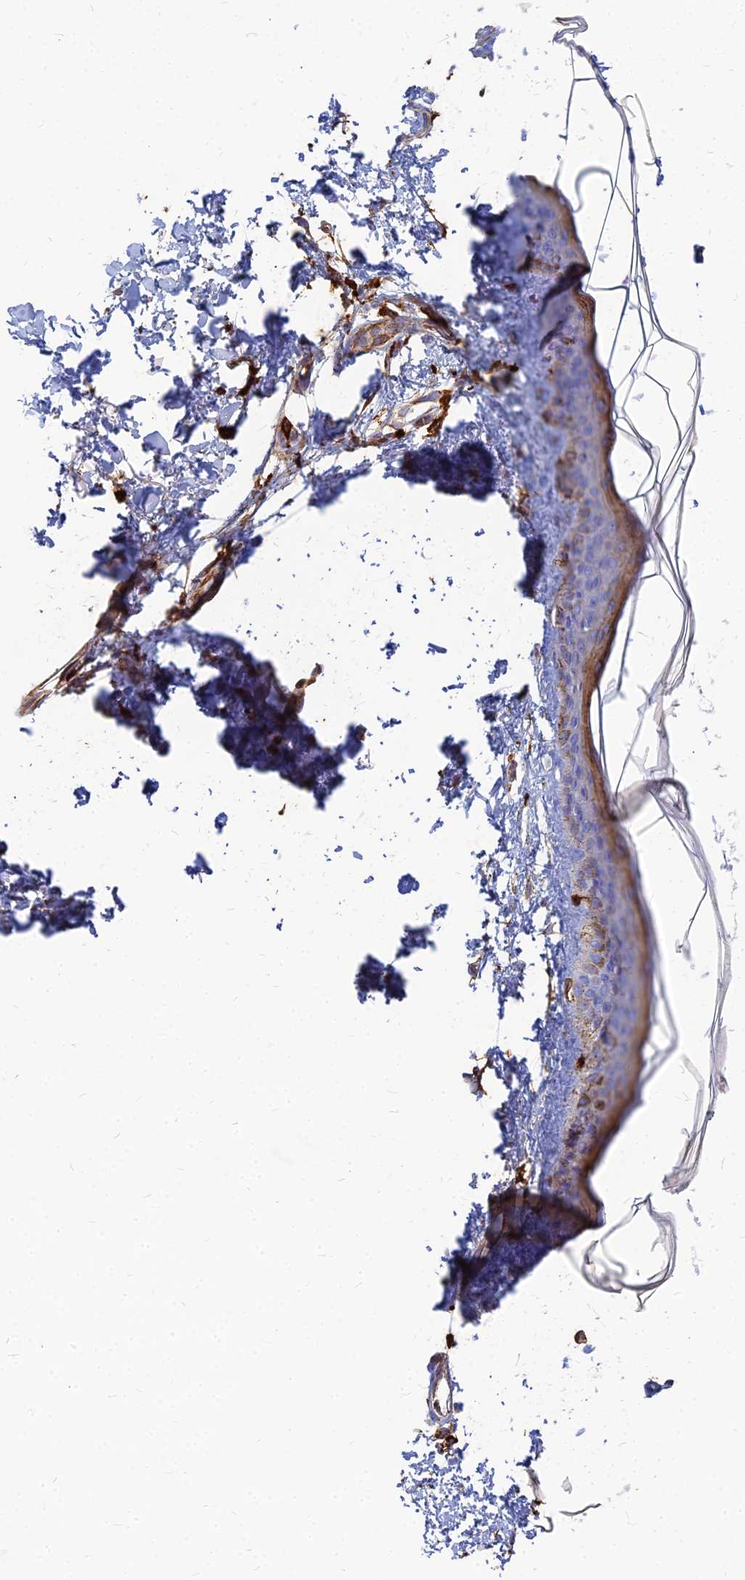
{"staining": {"intensity": "strong", "quantity": ">75%", "location": "cytoplasmic/membranous"}, "tissue": "skin", "cell_type": "Fibroblasts", "image_type": "normal", "snomed": [{"axis": "morphology", "description": "Normal tissue, NOS"}, {"axis": "topography", "description": "Skin"}], "caption": "Strong cytoplasmic/membranous expression is present in about >75% of fibroblasts in normal skin. (DAB IHC, brown staining for protein, blue staining for nuclei).", "gene": "VAT1", "patient": {"sex": "female", "age": 58}}